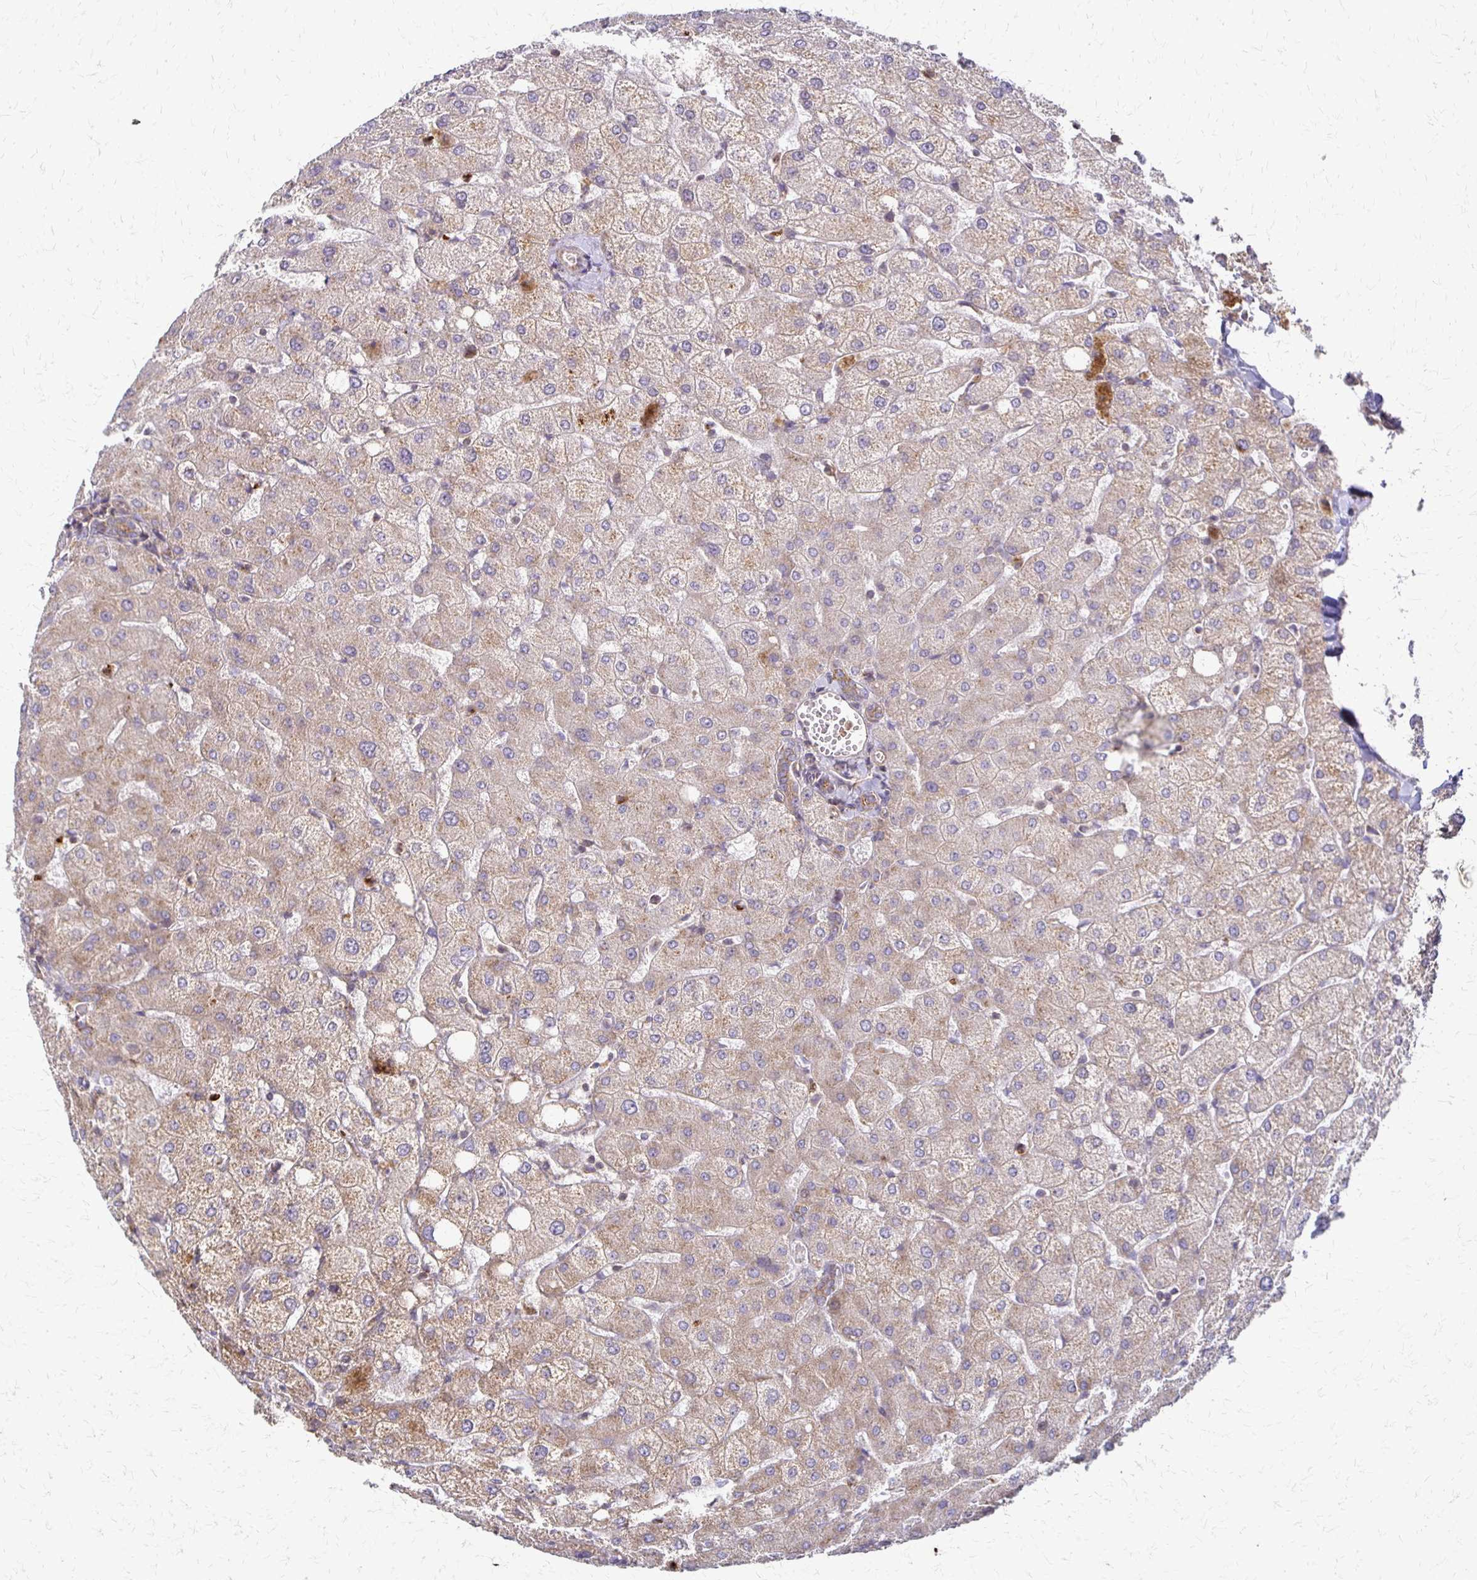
{"staining": {"intensity": "weak", "quantity": ">75%", "location": "cytoplasmic/membranous"}, "tissue": "liver", "cell_type": "Cholangiocytes", "image_type": "normal", "snomed": [{"axis": "morphology", "description": "Normal tissue, NOS"}, {"axis": "topography", "description": "Liver"}], "caption": "Cholangiocytes show low levels of weak cytoplasmic/membranous positivity in approximately >75% of cells in normal human liver. (DAB = brown stain, brightfield microscopy at high magnification).", "gene": "EIF4EBP2", "patient": {"sex": "female", "age": 54}}